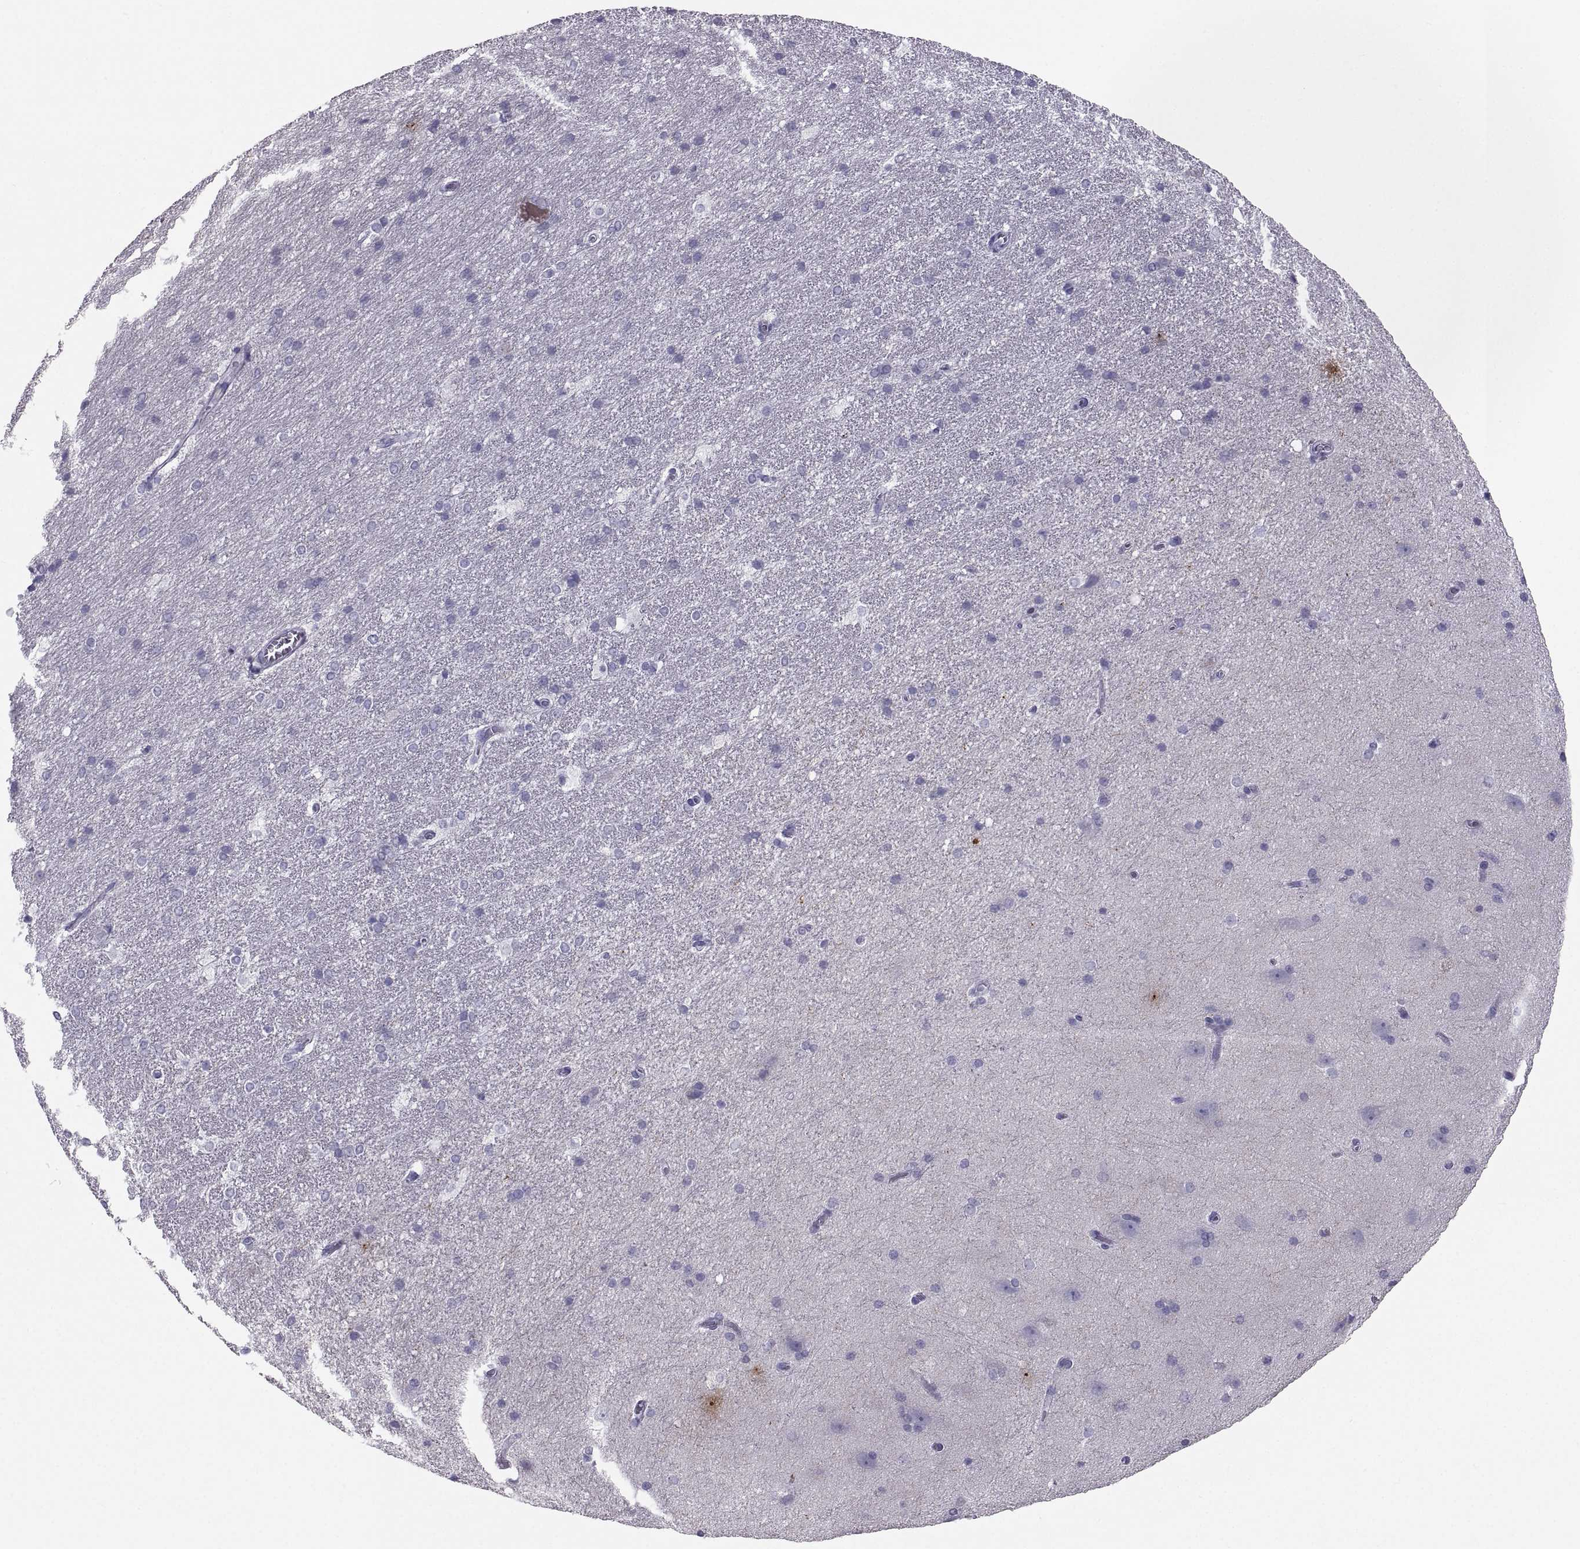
{"staining": {"intensity": "strong", "quantity": "<25%", "location": "cytoplasmic/membranous"}, "tissue": "hippocampus", "cell_type": "Glial cells", "image_type": "normal", "snomed": [{"axis": "morphology", "description": "Normal tissue, NOS"}, {"axis": "topography", "description": "Cerebral cortex"}, {"axis": "topography", "description": "Hippocampus"}], "caption": "Brown immunohistochemical staining in benign human hippocampus displays strong cytoplasmic/membranous positivity in approximately <25% of glial cells.", "gene": "PCSK1N", "patient": {"sex": "female", "age": 19}}